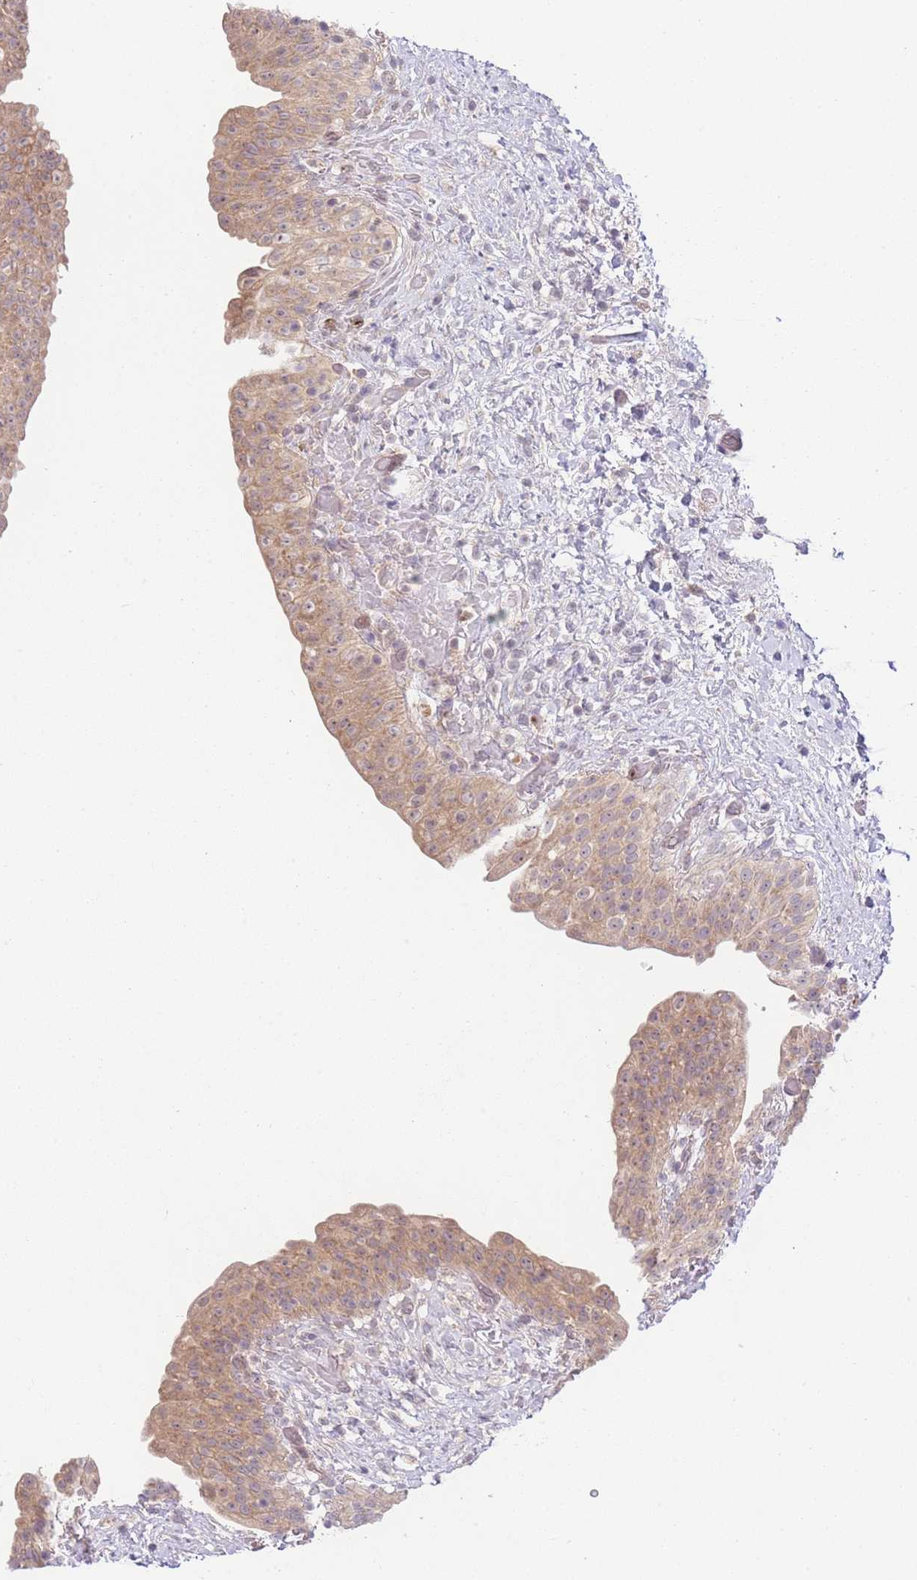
{"staining": {"intensity": "moderate", "quantity": ">75%", "location": "cytoplasmic/membranous"}, "tissue": "urinary bladder", "cell_type": "Urothelial cells", "image_type": "normal", "snomed": [{"axis": "morphology", "description": "Normal tissue, NOS"}, {"axis": "topography", "description": "Urinary bladder"}], "caption": "Protein expression analysis of benign urinary bladder displays moderate cytoplasmic/membranous staining in about >75% of urothelial cells.", "gene": "SKOR2", "patient": {"sex": "male", "age": 69}}